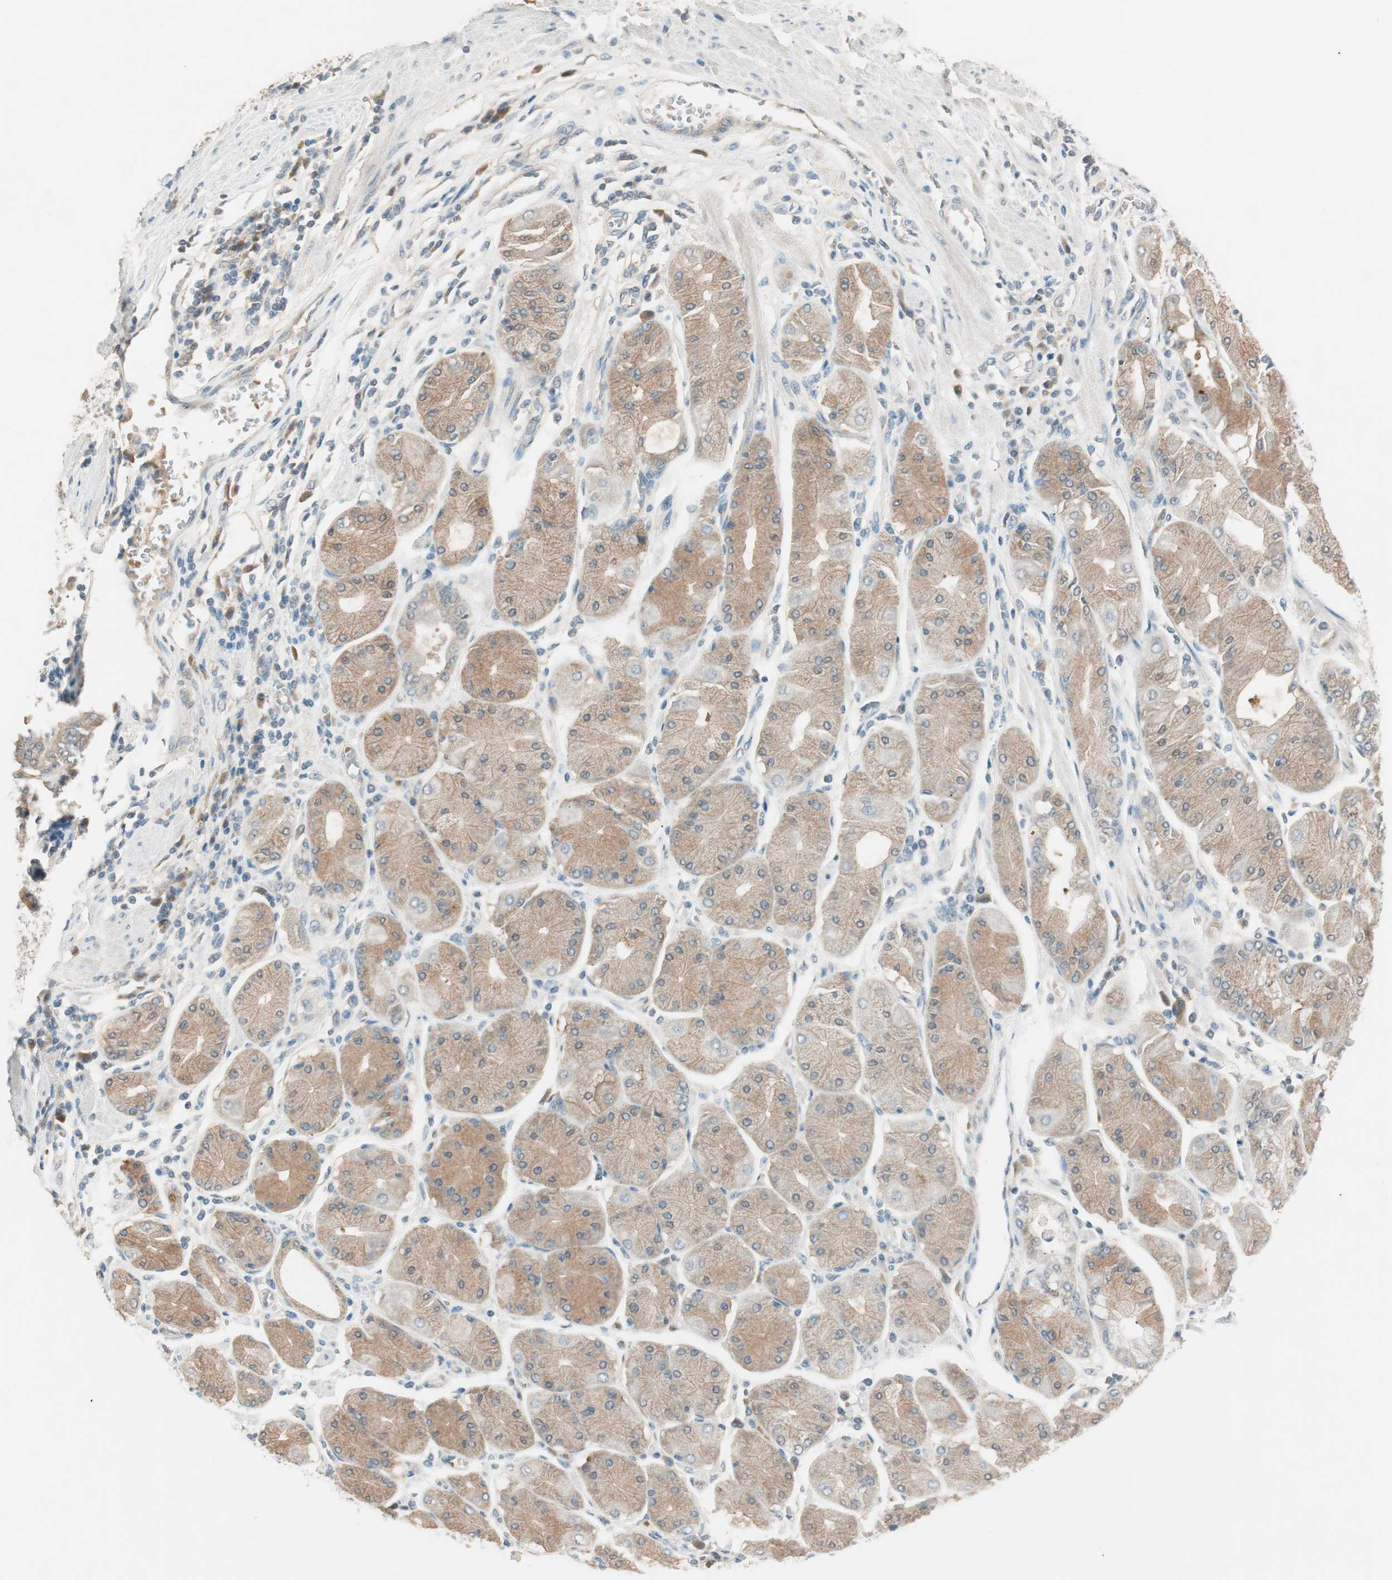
{"staining": {"intensity": "moderate", "quantity": "25%-75%", "location": "cytoplasmic/membranous"}, "tissue": "stomach cancer", "cell_type": "Tumor cells", "image_type": "cancer", "snomed": [{"axis": "morphology", "description": "Normal tissue, NOS"}, {"axis": "morphology", "description": "Adenocarcinoma, NOS"}, {"axis": "topography", "description": "Stomach, upper"}, {"axis": "topography", "description": "Stomach"}], "caption": "An IHC histopathology image of tumor tissue is shown. Protein staining in brown labels moderate cytoplasmic/membranous positivity in stomach adenocarcinoma within tumor cells.", "gene": "SEC16A", "patient": {"sex": "male", "age": 59}}